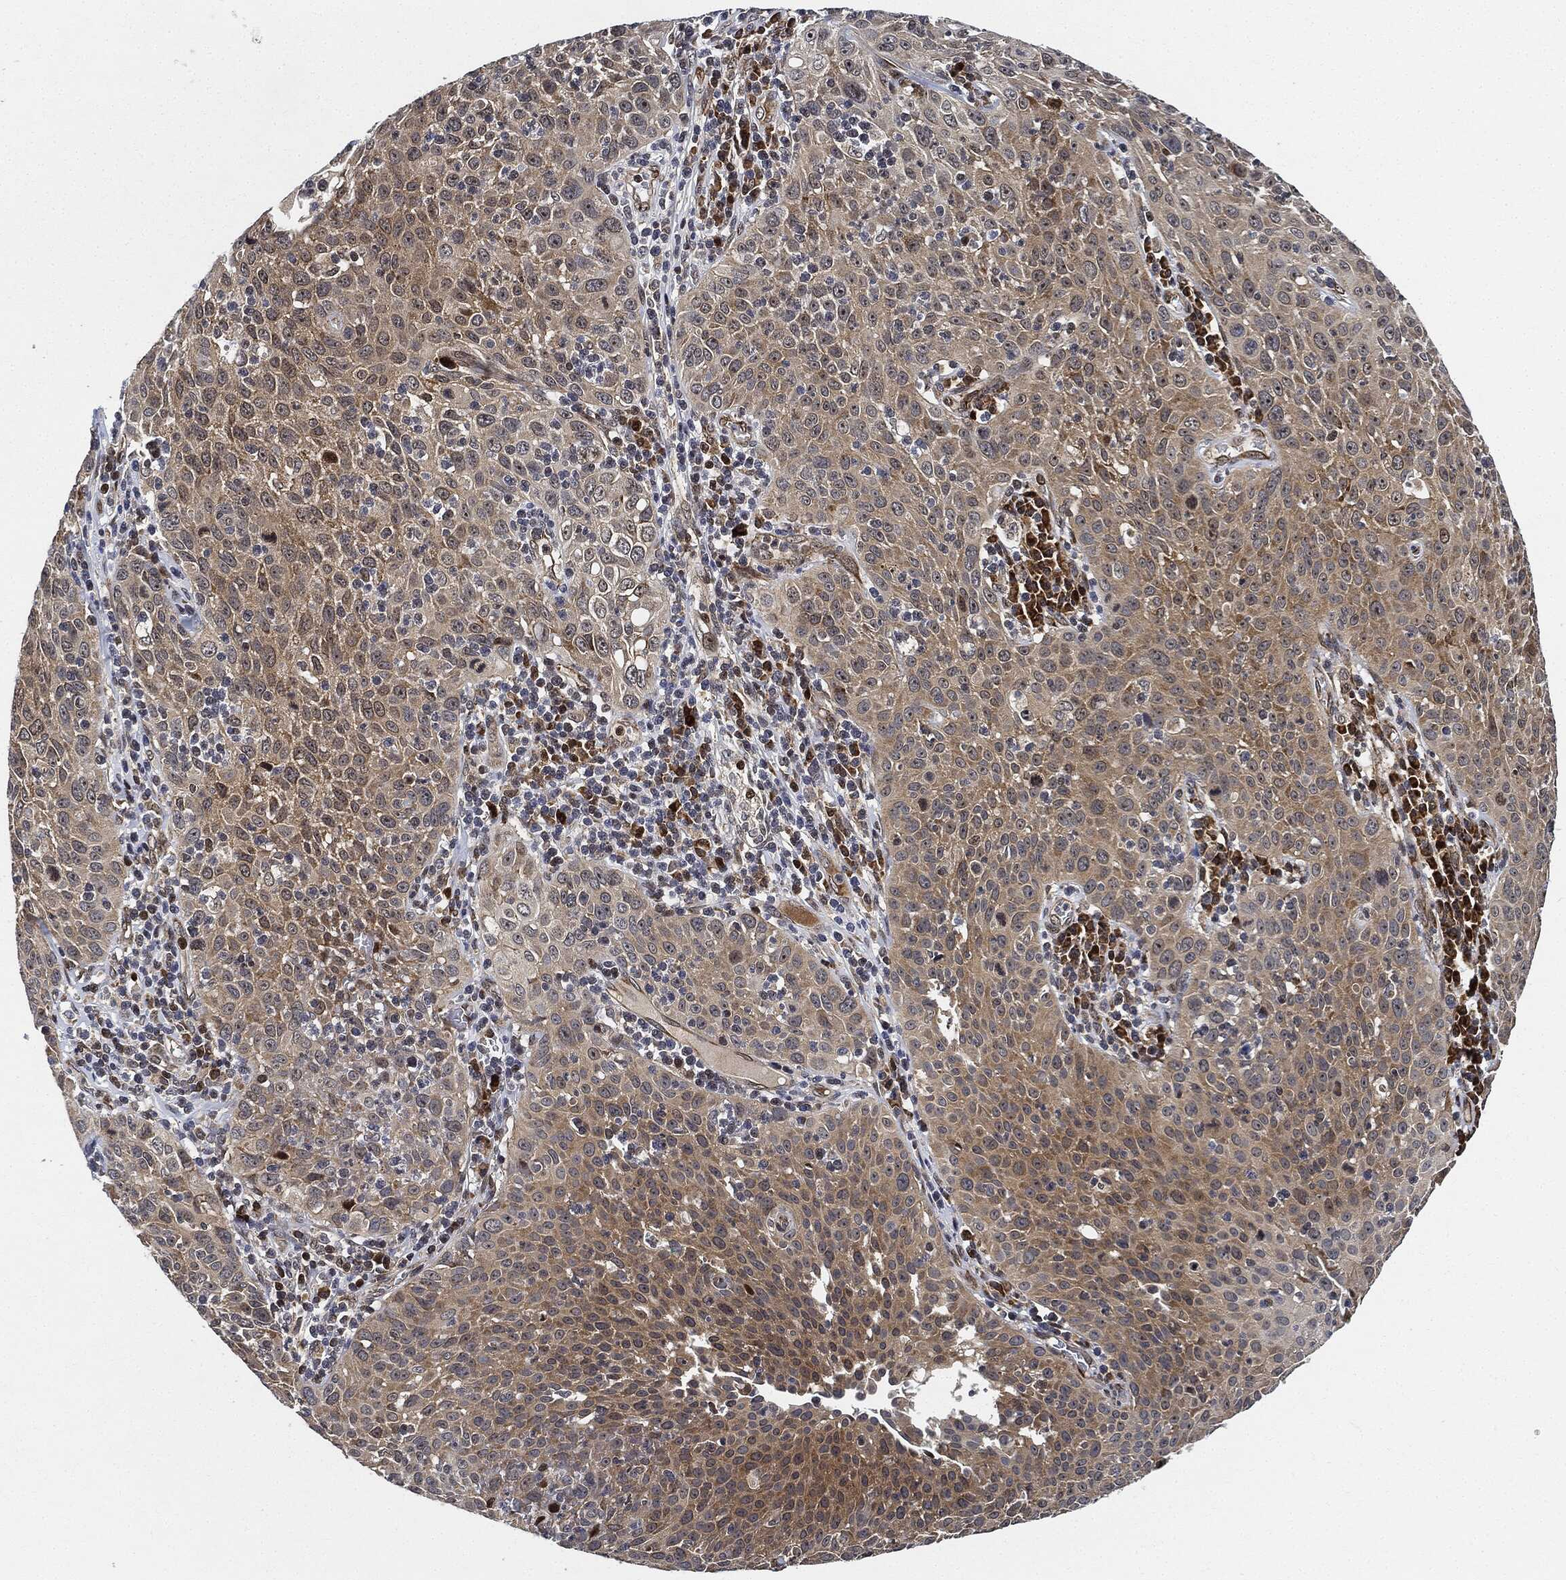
{"staining": {"intensity": "weak", "quantity": "25%-75%", "location": "cytoplasmic/membranous"}, "tissue": "cervical cancer", "cell_type": "Tumor cells", "image_type": "cancer", "snomed": [{"axis": "morphology", "description": "Squamous cell carcinoma, NOS"}, {"axis": "topography", "description": "Cervix"}], "caption": "Cervical cancer stained with DAB (3,3'-diaminobenzidine) IHC demonstrates low levels of weak cytoplasmic/membranous staining in about 25%-75% of tumor cells.", "gene": "RNASEL", "patient": {"sex": "female", "age": 26}}